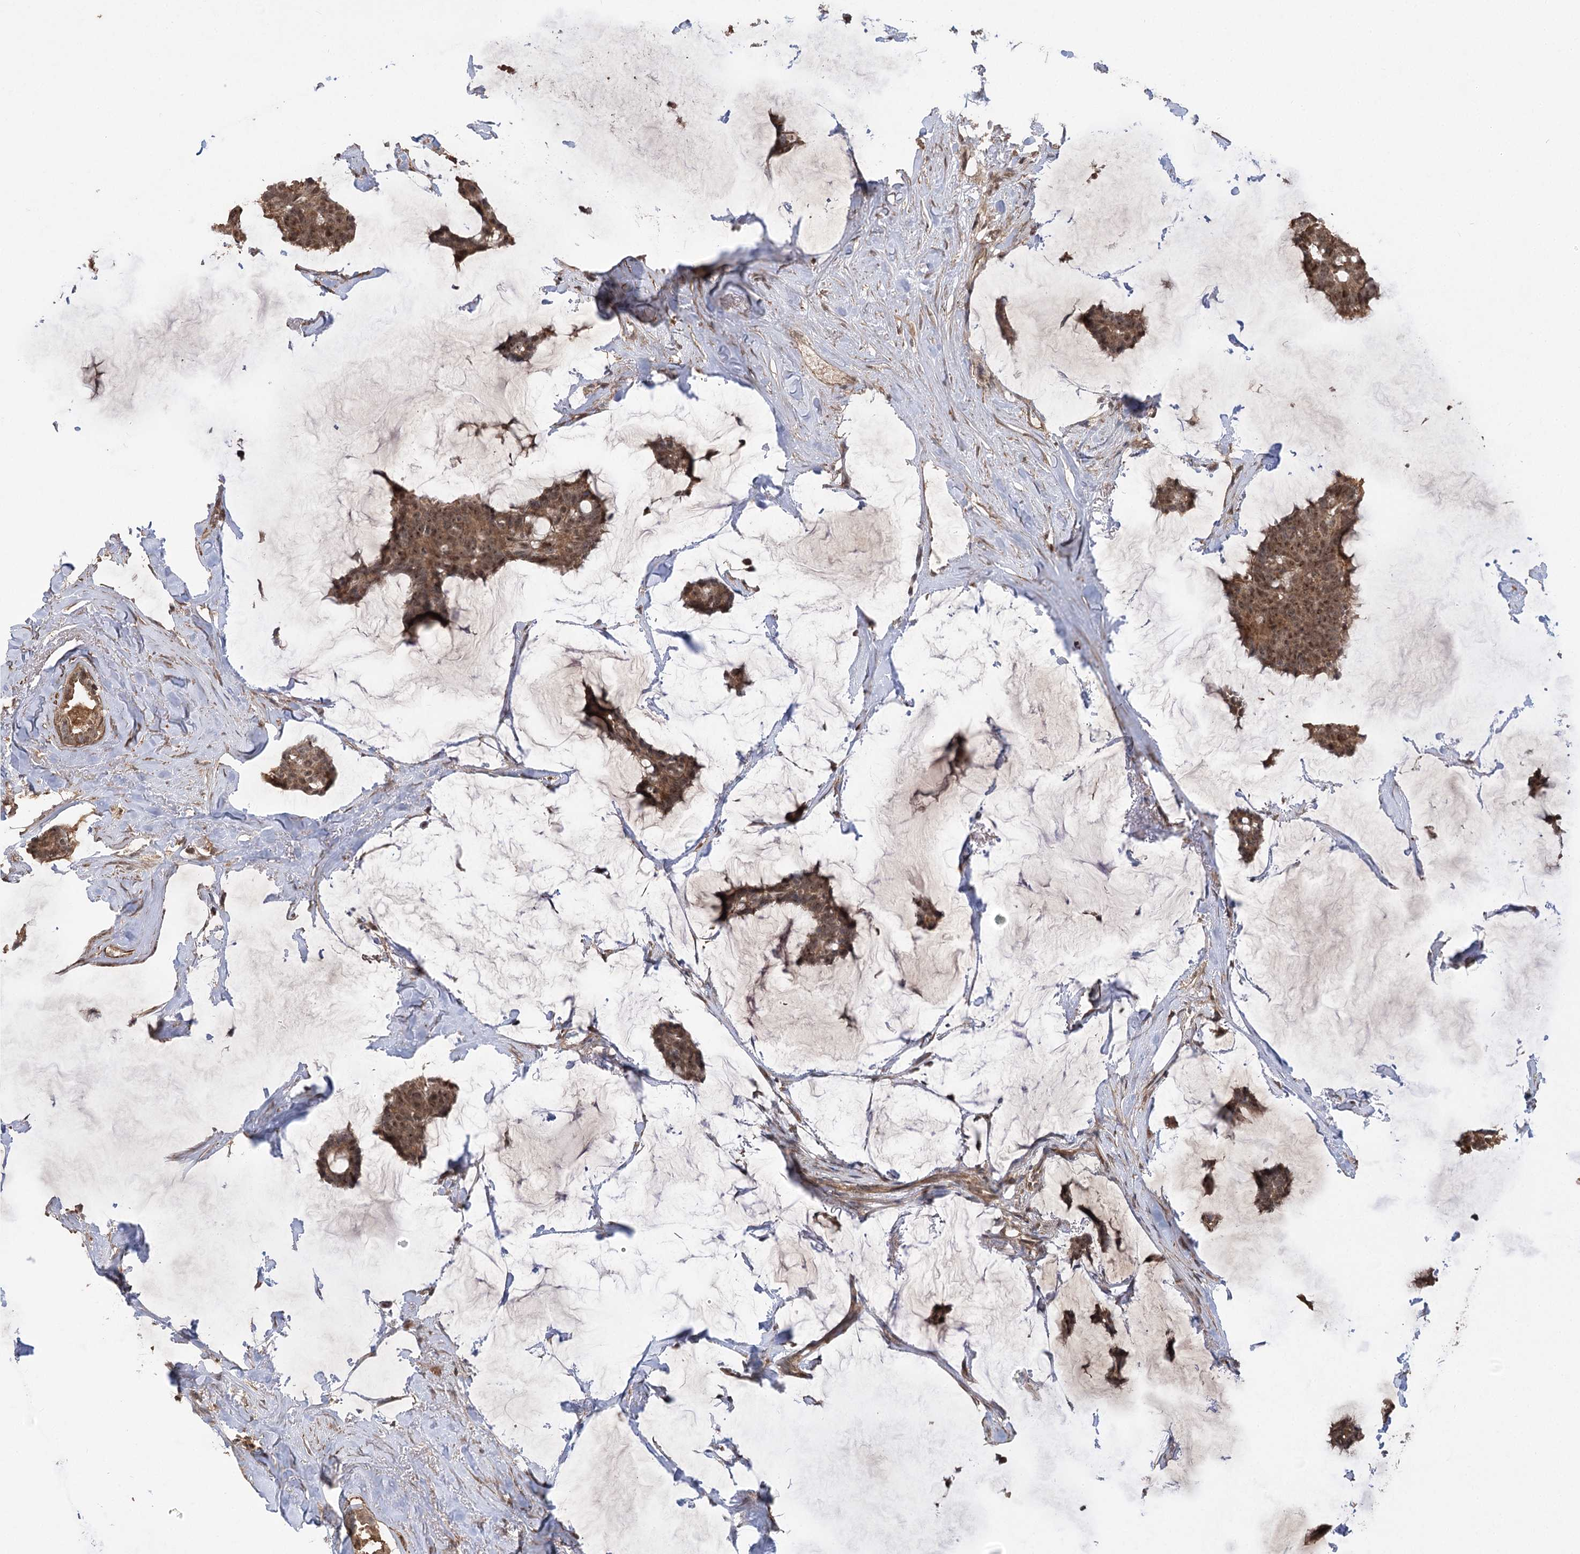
{"staining": {"intensity": "moderate", "quantity": ">75%", "location": "cytoplasmic/membranous,nuclear"}, "tissue": "breast cancer", "cell_type": "Tumor cells", "image_type": "cancer", "snomed": [{"axis": "morphology", "description": "Duct carcinoma"}, {"axis": "topography", "description": "Breast"}], "caption": "An image showing moderate cytoplasmic/membranous and nuclear staining in about >75% of tumor cells in breast cancer (intraductal carcinoma), as visualized by brown immunohistochemical staining.", "gene": "TENM2", "patient": {"sex": "female", "age": 93}}